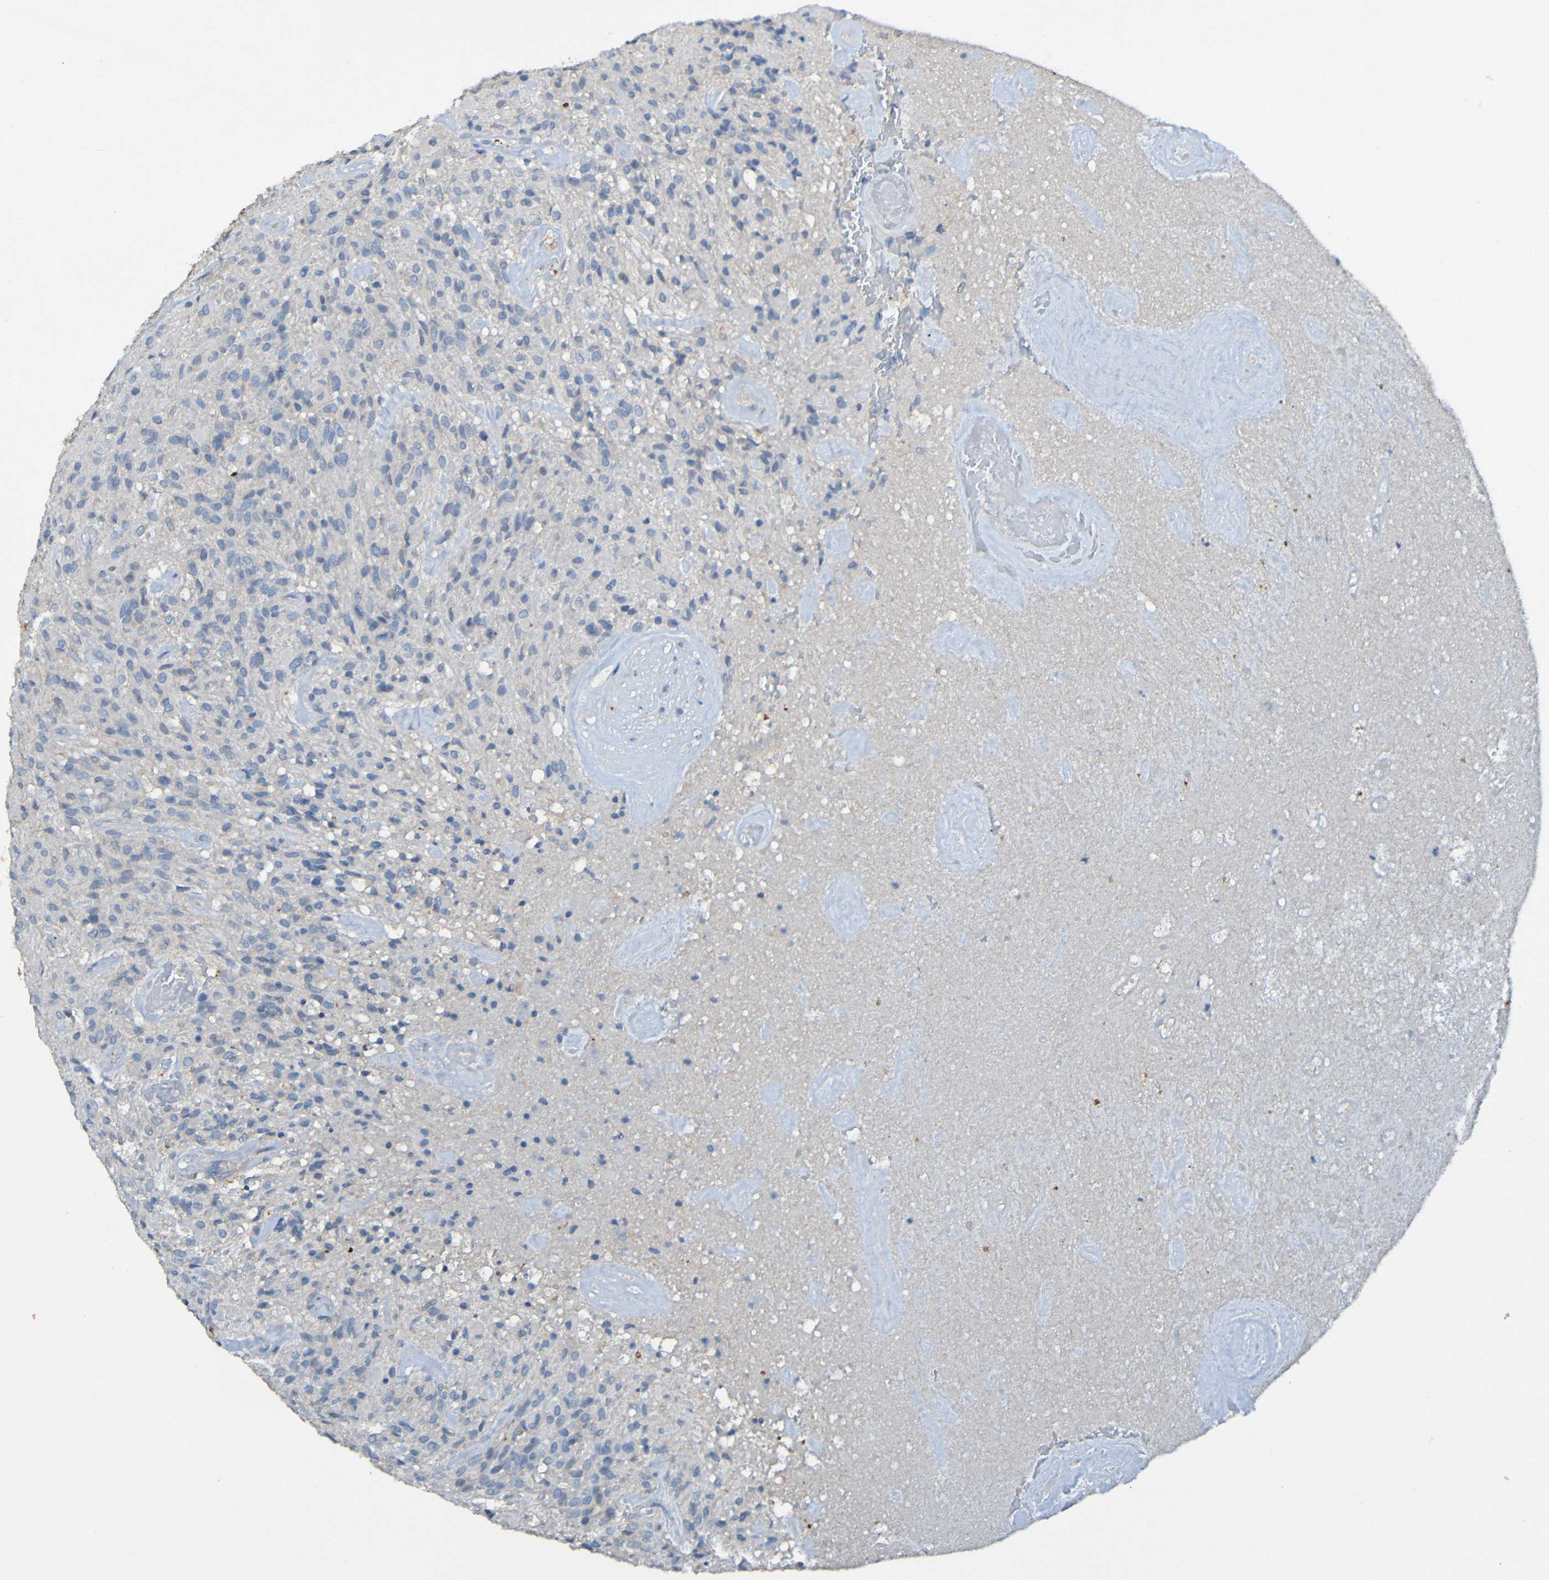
{"staining": {"intensity": "negative", "quantity": "none", "location": "none"}, "tissue": "glioma", "cell_type": "Tumor cells", "image_type": "cancer", "snomed": [{"axis": "morphology", "description": "Glioma, malignant, High grade"}, {"axis": "topography", "description": "Brain"}], "caption": "Image shows no protein staining in tumor cells of high-grade glioma (malignant) tissue. Brightfield microscopy of immunohistochemistry (IHC) stained with DAB (brown) and hematoxylin (blue), captured at high magnification.", "gene": "LRRC70", "patient": {"sex": "male", "age": 71}}